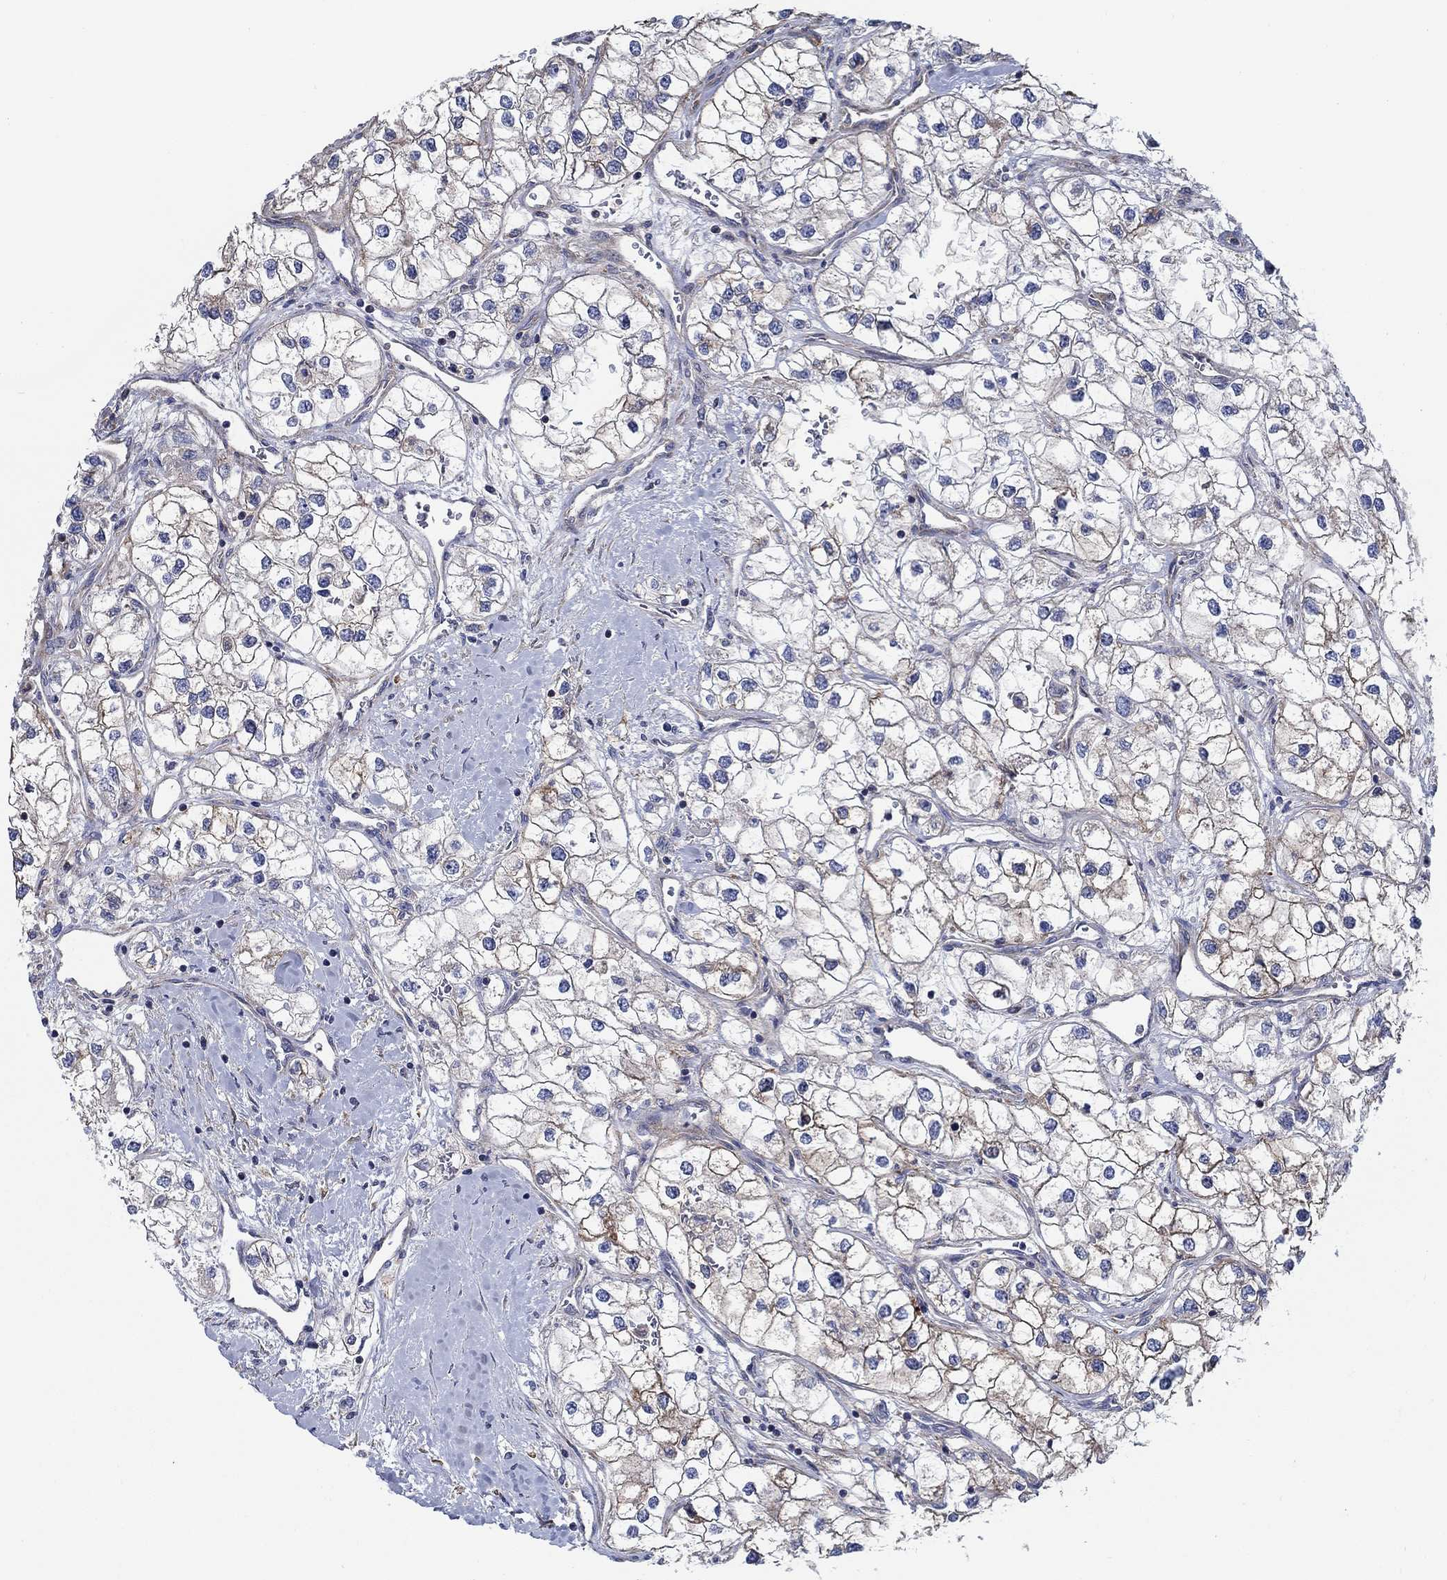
{"staining": {"intensity": "moderate", "quantity": "<25%", "location": "cytoplasmic/membranous"}, "tissue": "renal cancer", "cell_type": "Tumor cells", "image_type": "cancer", "snomed": [{"axis": "morphology", "description": "Adenocarcinoma, NOS"}, {"axis": "topography", "description": "Kidney"}], "caption": "This image demonstrates immunohistochemistry (IHC) staining of human renal cancer (adenocarcinoma), with low moderate cytoplasmic/membranous positivity in approximately <25% of tumor cells.", "gene": "FMN1", "patient": {"sex": "male", "age": 59}}